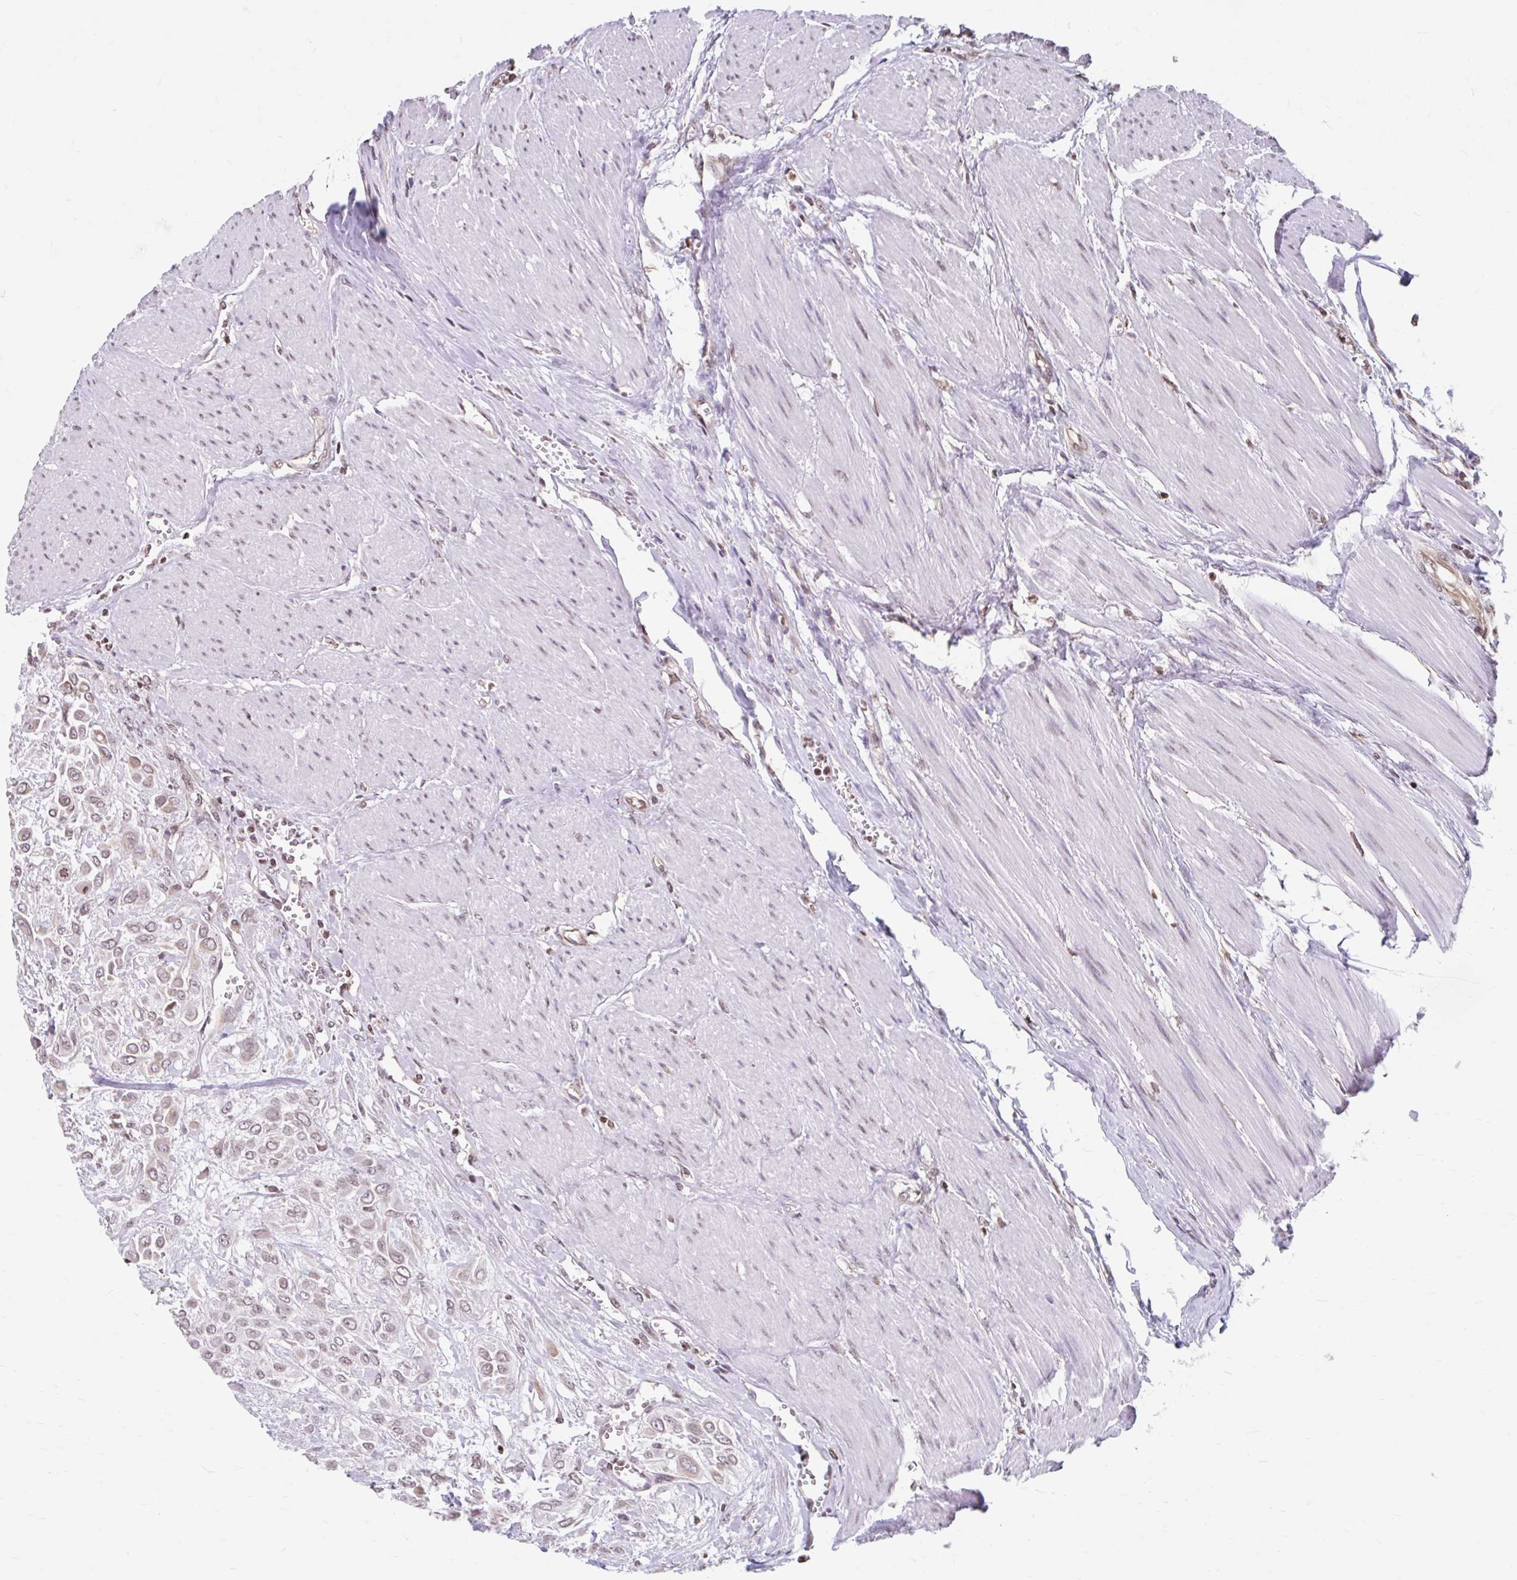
{"staining": {"intensity": "weak", "quantity": "25%-75%", "location": "nuclear"}, "tissue": "urothelial cancer", "cell_type": "Tumor cells", "image_type": "cancer", "snomed": [{"axis": "morphology", "description": "Urothelial carcinoma, High grade"}, {"axis": "topography", "description": "Urinary bladder"}], "caption": "Approximately 25%-75% of tumor cells in high-grade urothelial carcinoma reveal weak nuclear protein expression as visualized by brown immunohistochemical staining.", "gene": "ORC3", "patient": {"sex": "male", "age": 57}}